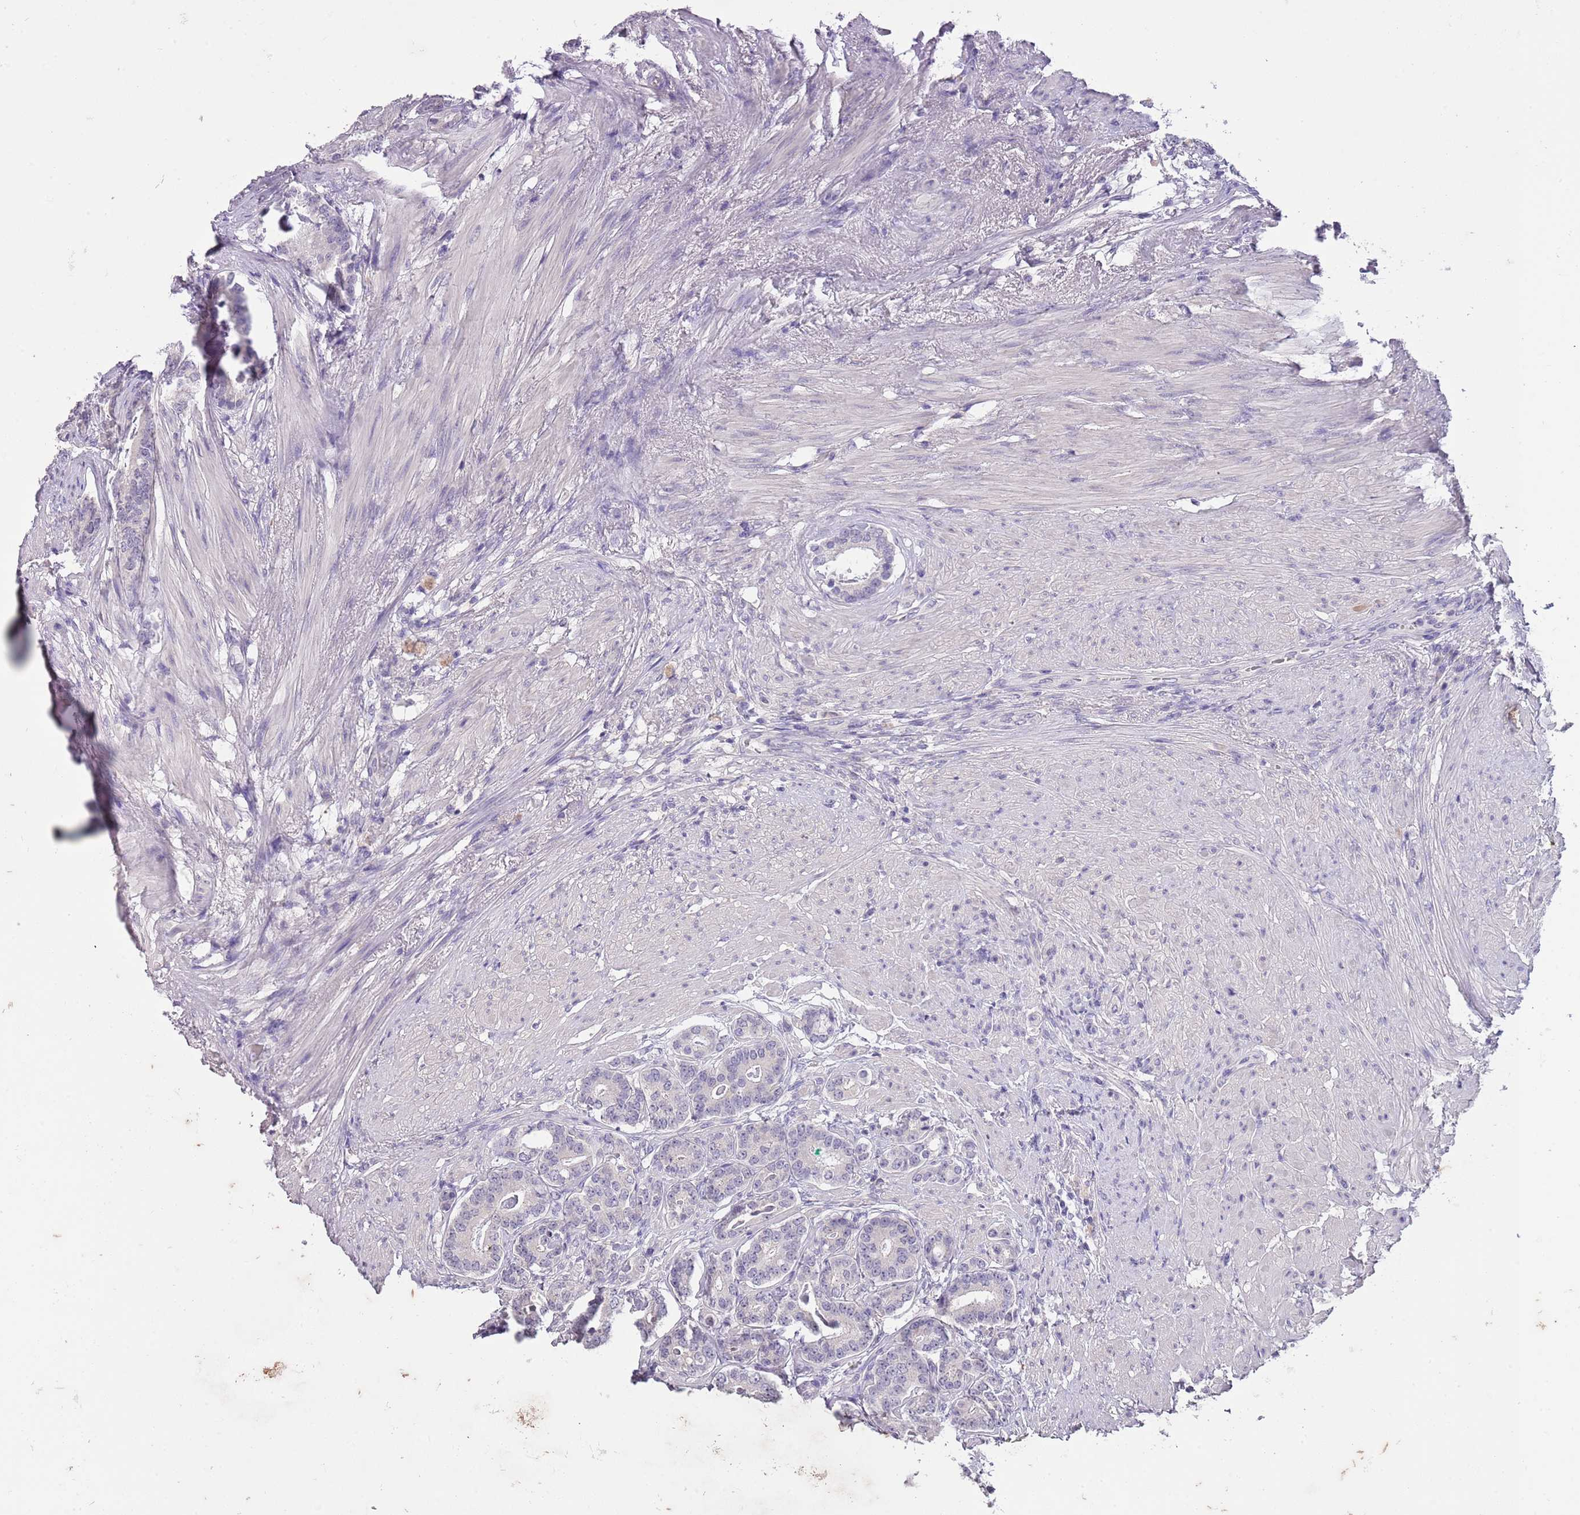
{"staining": {"intensity": "negative", "quantity": "none", "location": "none"}, "tissue": "prostate cancer", "cell_type": "Tumor cells", "image_type": "cancer", "snomed": [{"axis": "morphology", "description": "Adenocarcinoma, Low grade"}, {"axis": "topography", "description": "Prostate"}], "caption": "IHC of prostate cancer (adenocarcinoma (low-grade)) reveals no expression in tumor cells.", "gene": "SLC35E3", "patient": {"sex": "male", "age": 71}}